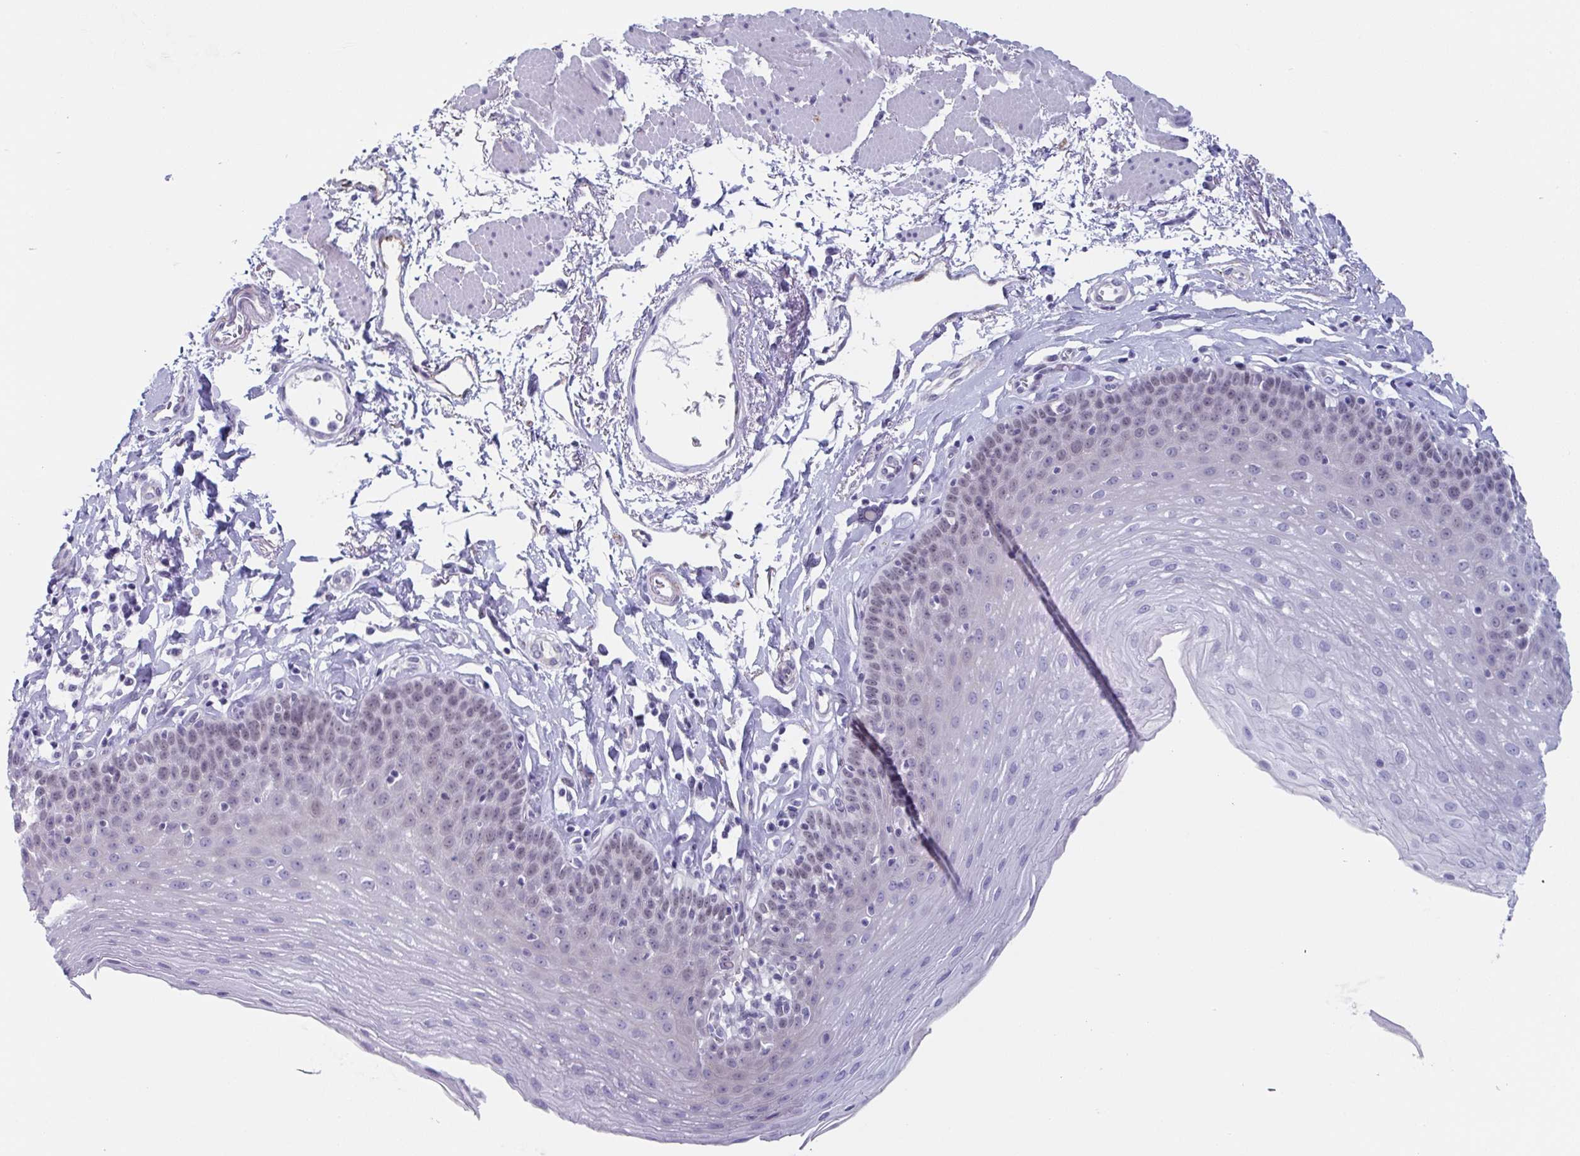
{"staining": {"intensity": "negative", "quantity": "none", "location": "none"}, "tissue": "esophagus", "cell_type": "Squamous epithelial cells", "image_type": "normal", "snomed": [{"axis": "morphology", "description": "Normal tissue, NOS"}, {"axis": "topography", "description": "Esophagus"}], "caption": "Protein analysis of unremarkable esophagus shows no significant positivity in squamous epithelial cells.", "gene": "ZFP64", "patient": {"sex": "female", "age": 81}}